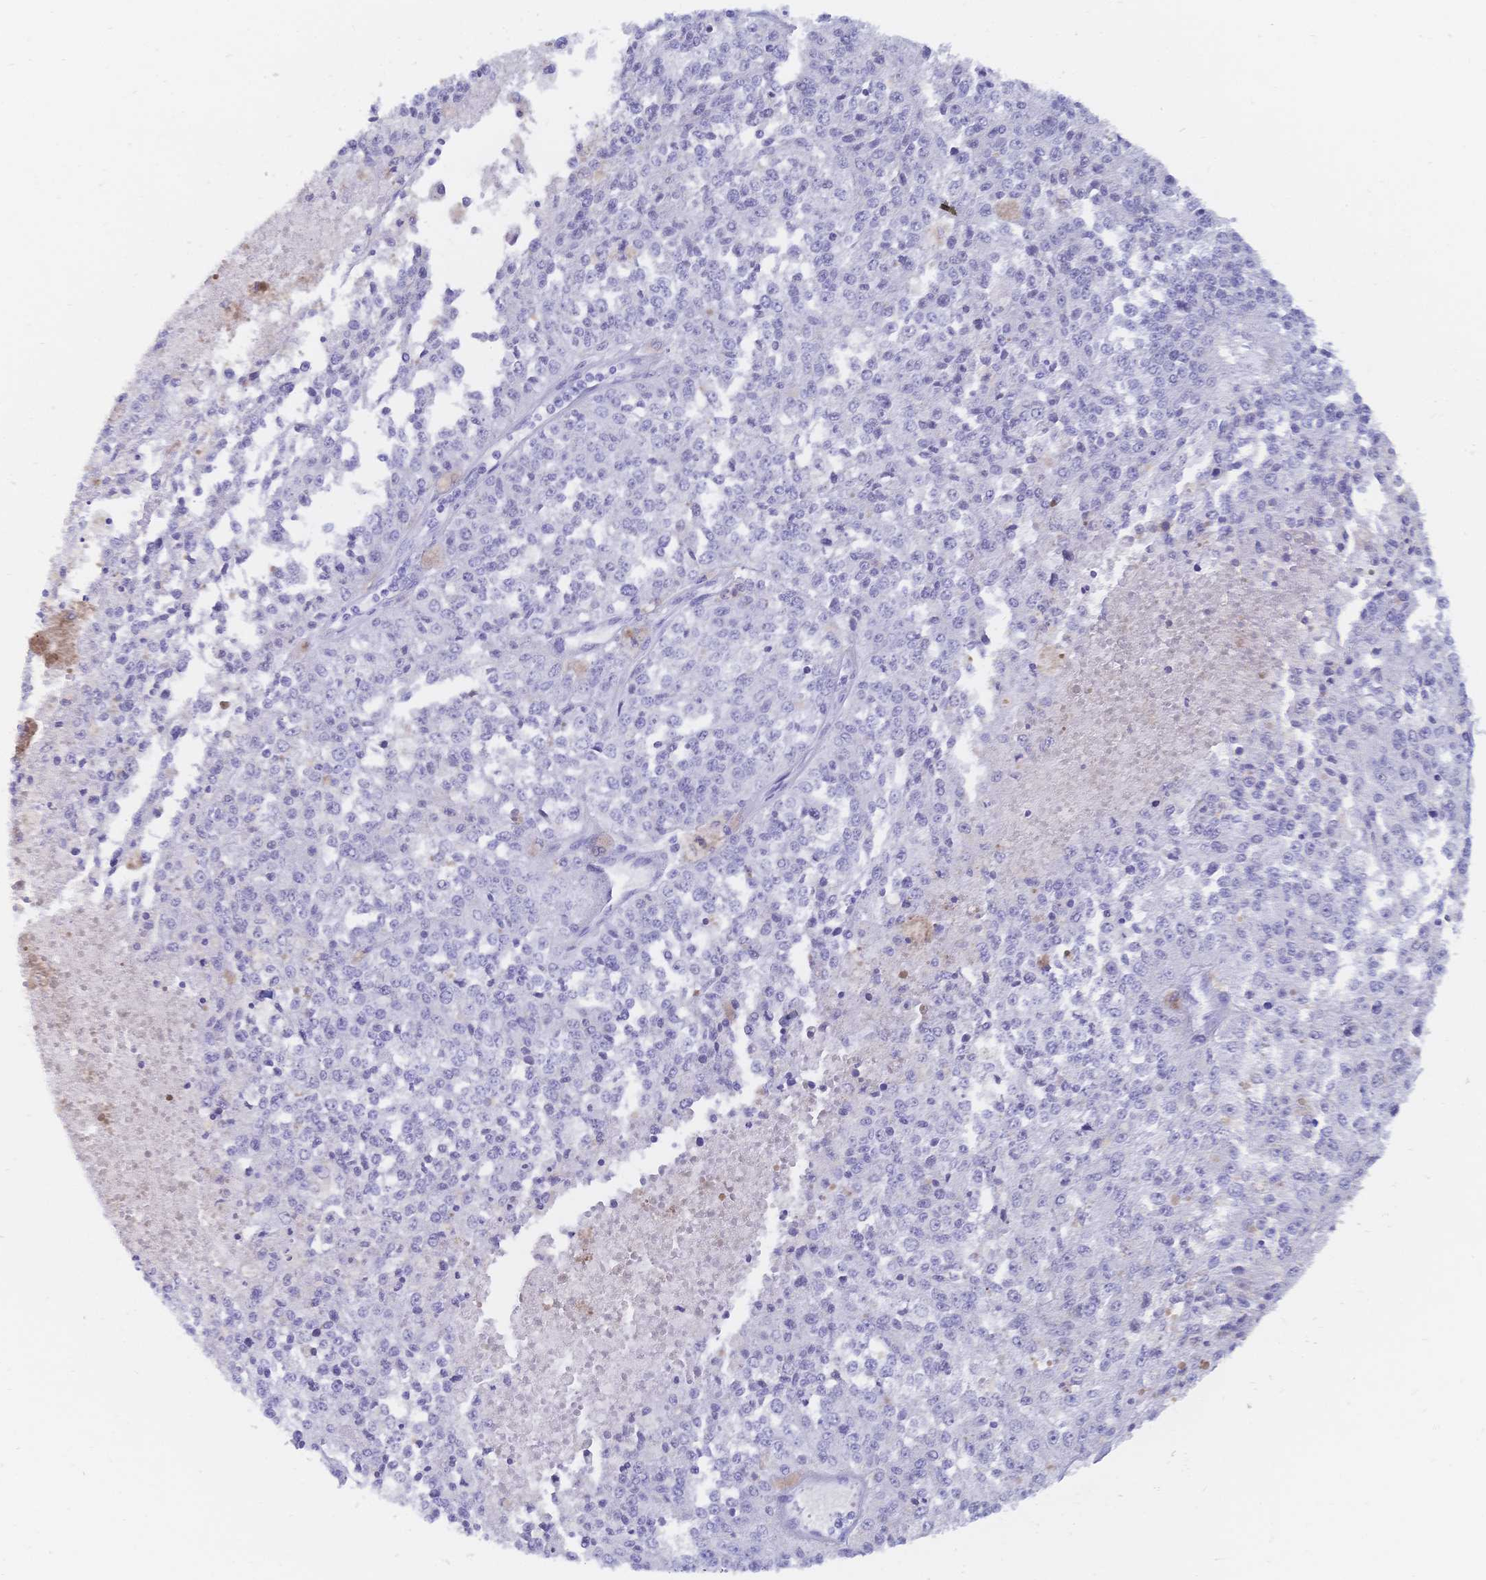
{"staining": {"intensity": "negative", "quantity": "none", "location": "none"}, "tissue": "melanoma", "cell_type": "Tumor cells", "image_type": "cancer", "snomed": [{"axis": "morphology", "description": "Malignant melanoma, Metastatic site"}, {"axis": "topography", "description": "Lymph node"}], "caption": "This is an immunohistochemistry micrograph of human malignant melanoma (metastatic site). There is no positivity in tumor cells.", "gene": "MEP1B", "patient": {"sex": "female", "age": 64}}